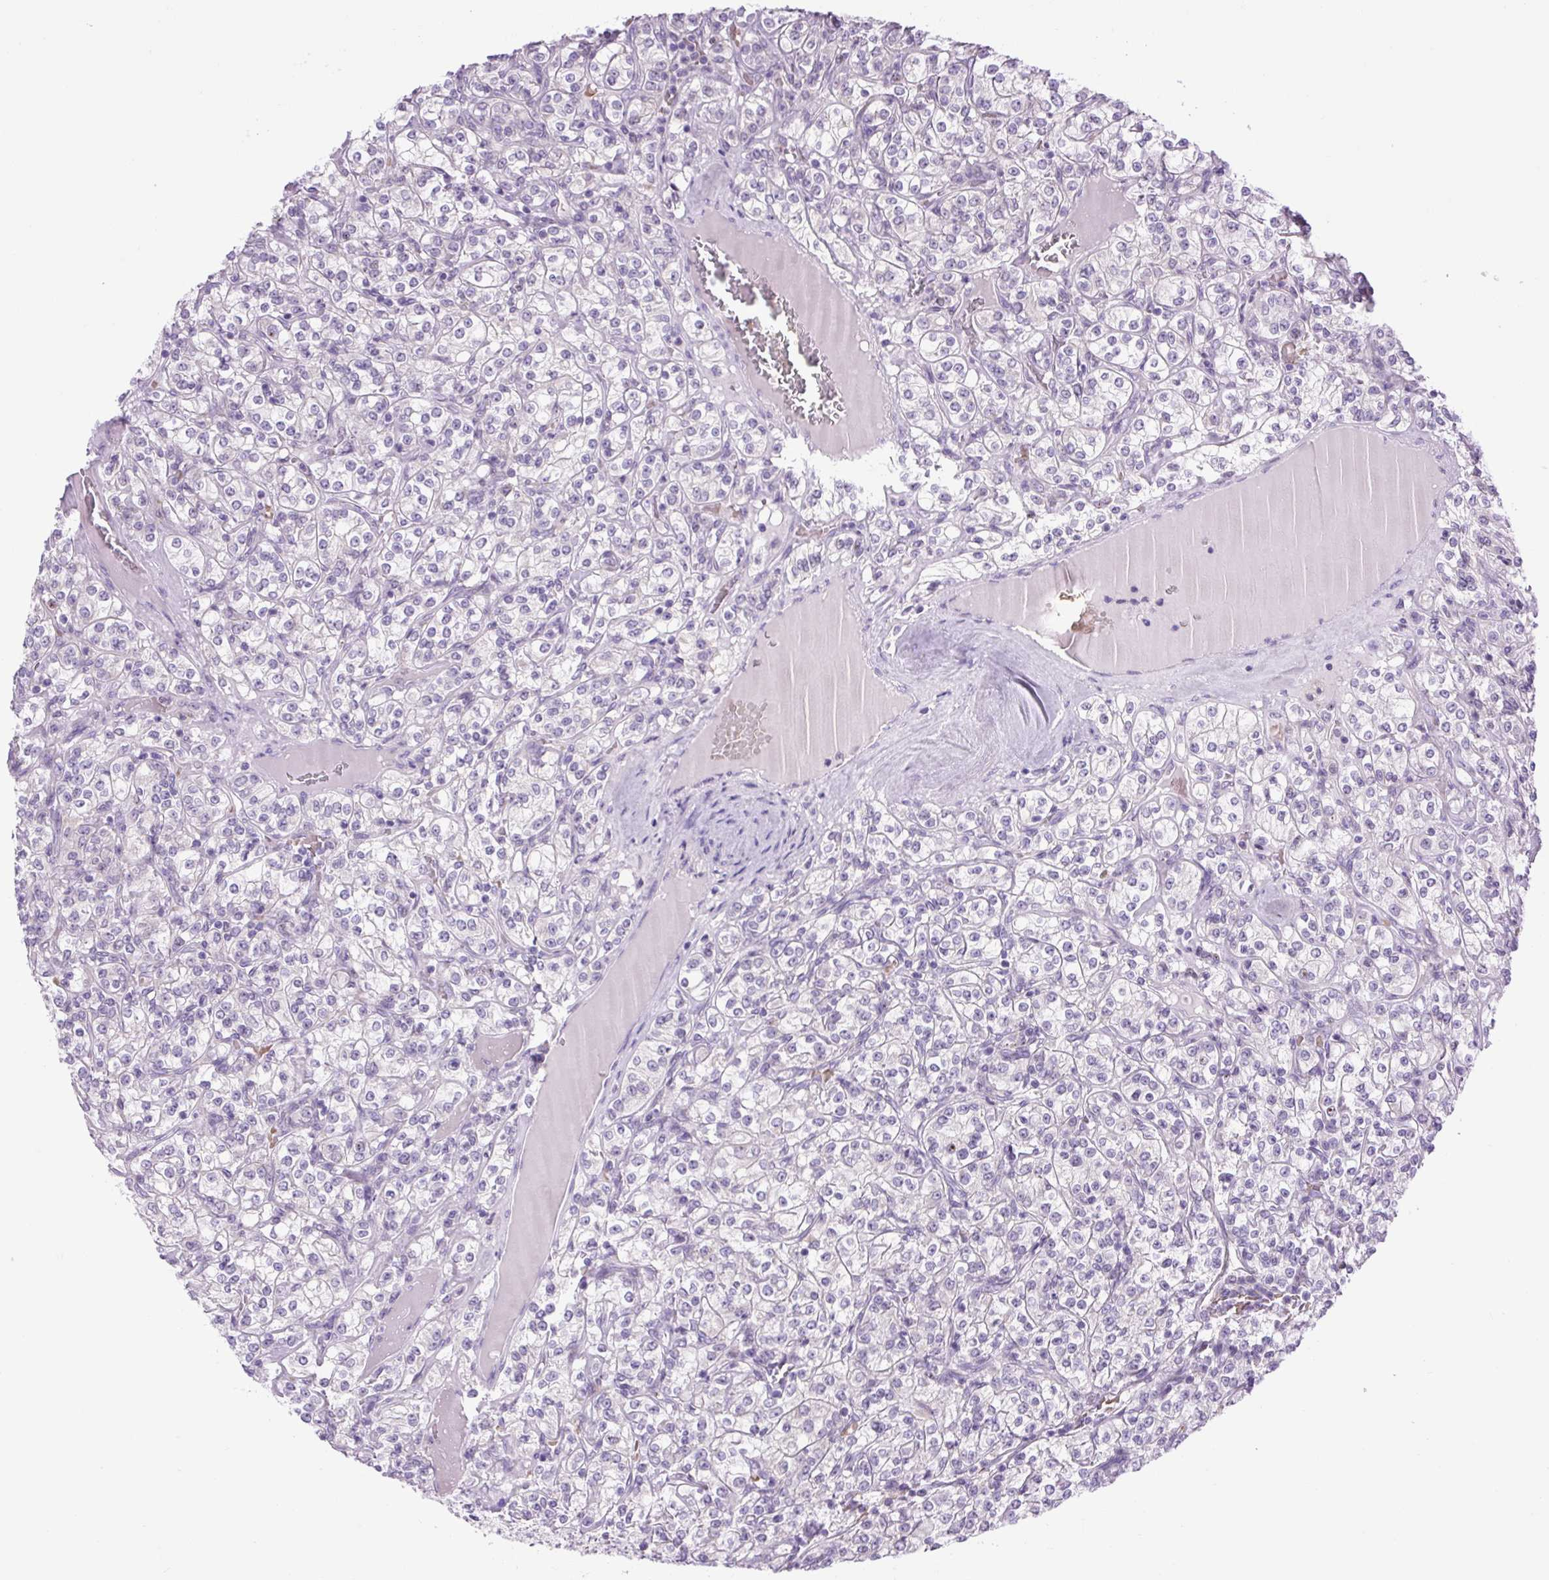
{"staining": {"intensity": "negative", "quantity": "none", "location": "none"}, "tissue": "renal cancer", "cell_type": "Tumor cells", "image_type": "cancer", "snomed": [{"axis": "morphology", "description": "Adenocarcinoma, NOS"}, {"axis": "topography", "description": "Kidney"}], "caption": "Tumor cells show no significant protein staining in adenocarcinoma (renal).", "gene": "SCO2", "patient": {"sex": "male", "age": 77}}